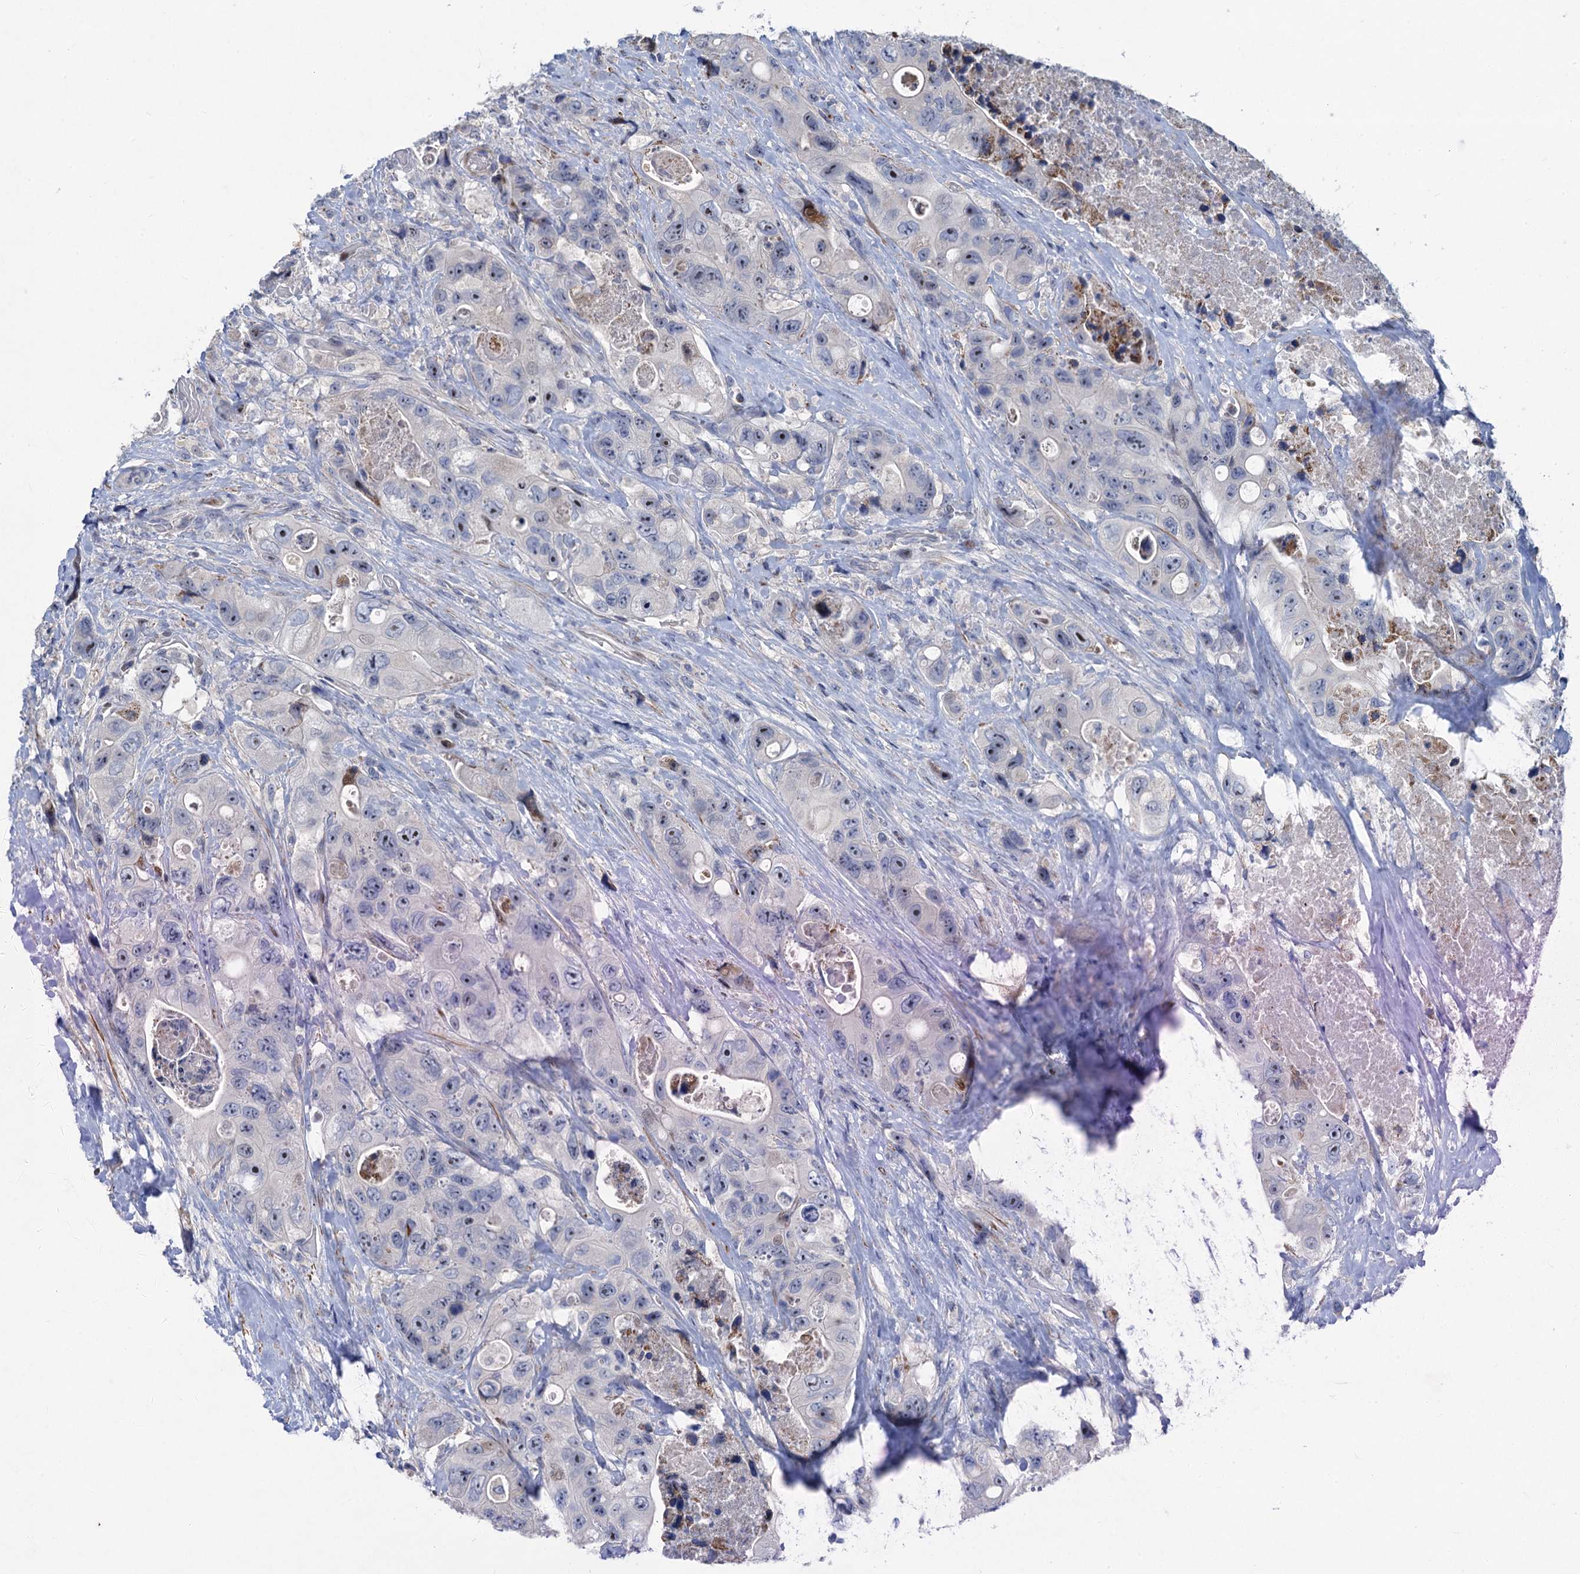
{"staining": {"intensity": "moderate", "quantity": "<25%", "location": "nuclear"}, "tissue": "colorectal cancer", "cell_type": "Tumor cells", "image_type": "cancer", "snomed": [{"axis": "morphology", "description": "Adenocarcinoma, NOS"}, {"axis": "topography", "description": "Colon"}], "caption": "Moderate nuclear protein positivity is identified in about <25% of tumor cells in colorectal adenocarcinoma.", "gene": "ESYT3", "patient": {"sex": "female", "age": 46}}